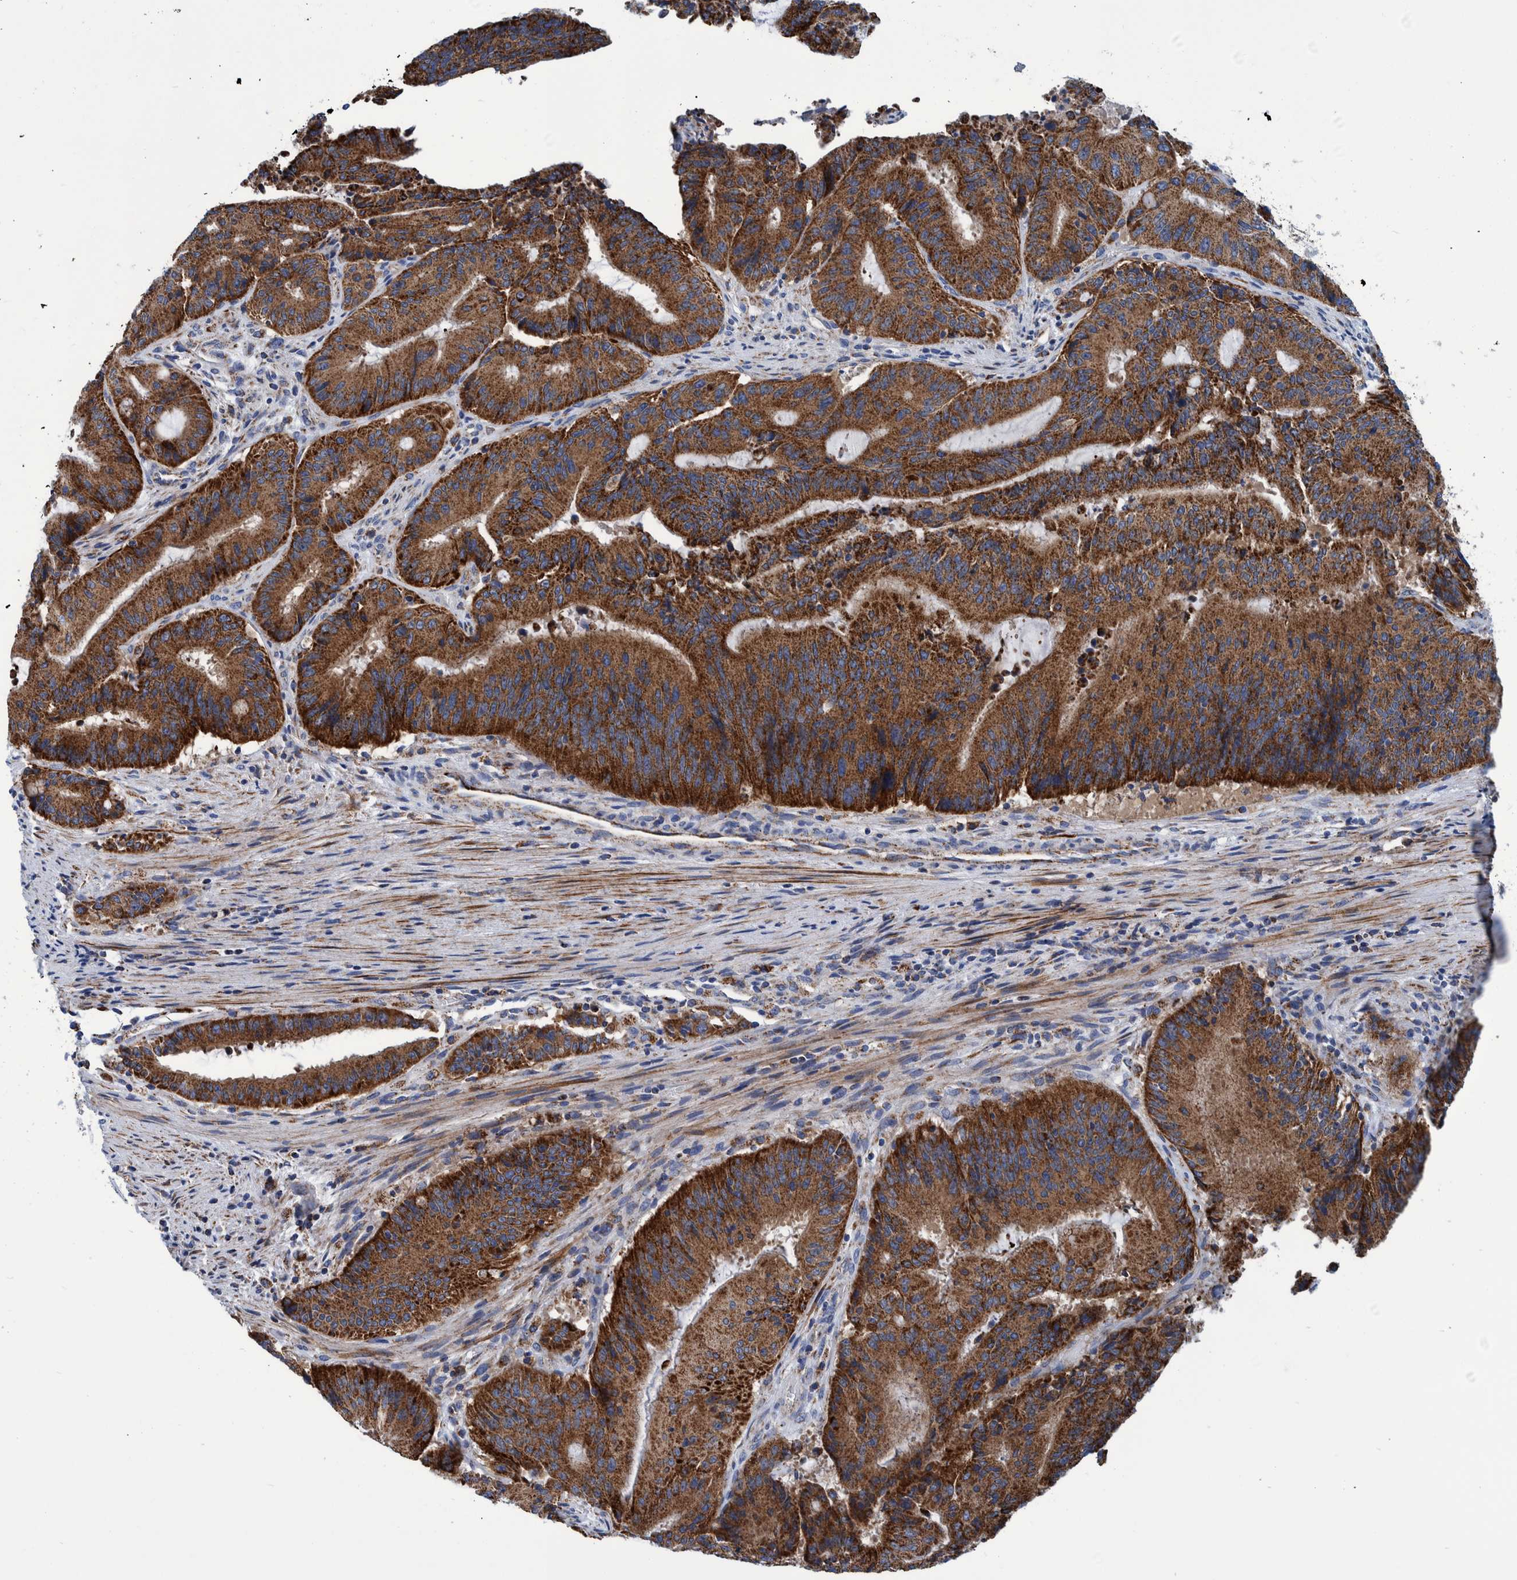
{"staining": {"intensity": "strong", "quantity": ">75%", "location": "cytoplasmic/membranous"}, "tissue": "liver cancer", "cell_type": "Tumor cells", "image_type": "cancer", "snomed": [{"axis": "morphology", "description": "Normal tissue, NOS"}, {"axis": "morphology", "description": "Cholangiocarcinoma"}, {"axis": "topography", "description": "Liver"}, {"axis": "topography", "description": "Peripheral nerve tissue"}], "caption": "Liver cancer tissue exhibits strong cytoplasmic/membranous expression in approximately >75% of tumor cells (DAB (3,3'-diaminobenzidine) IHC with brightfield microscopy, high magnification).", "gene": "BZW2", "patient": {"sex": "female", "age": 73}}